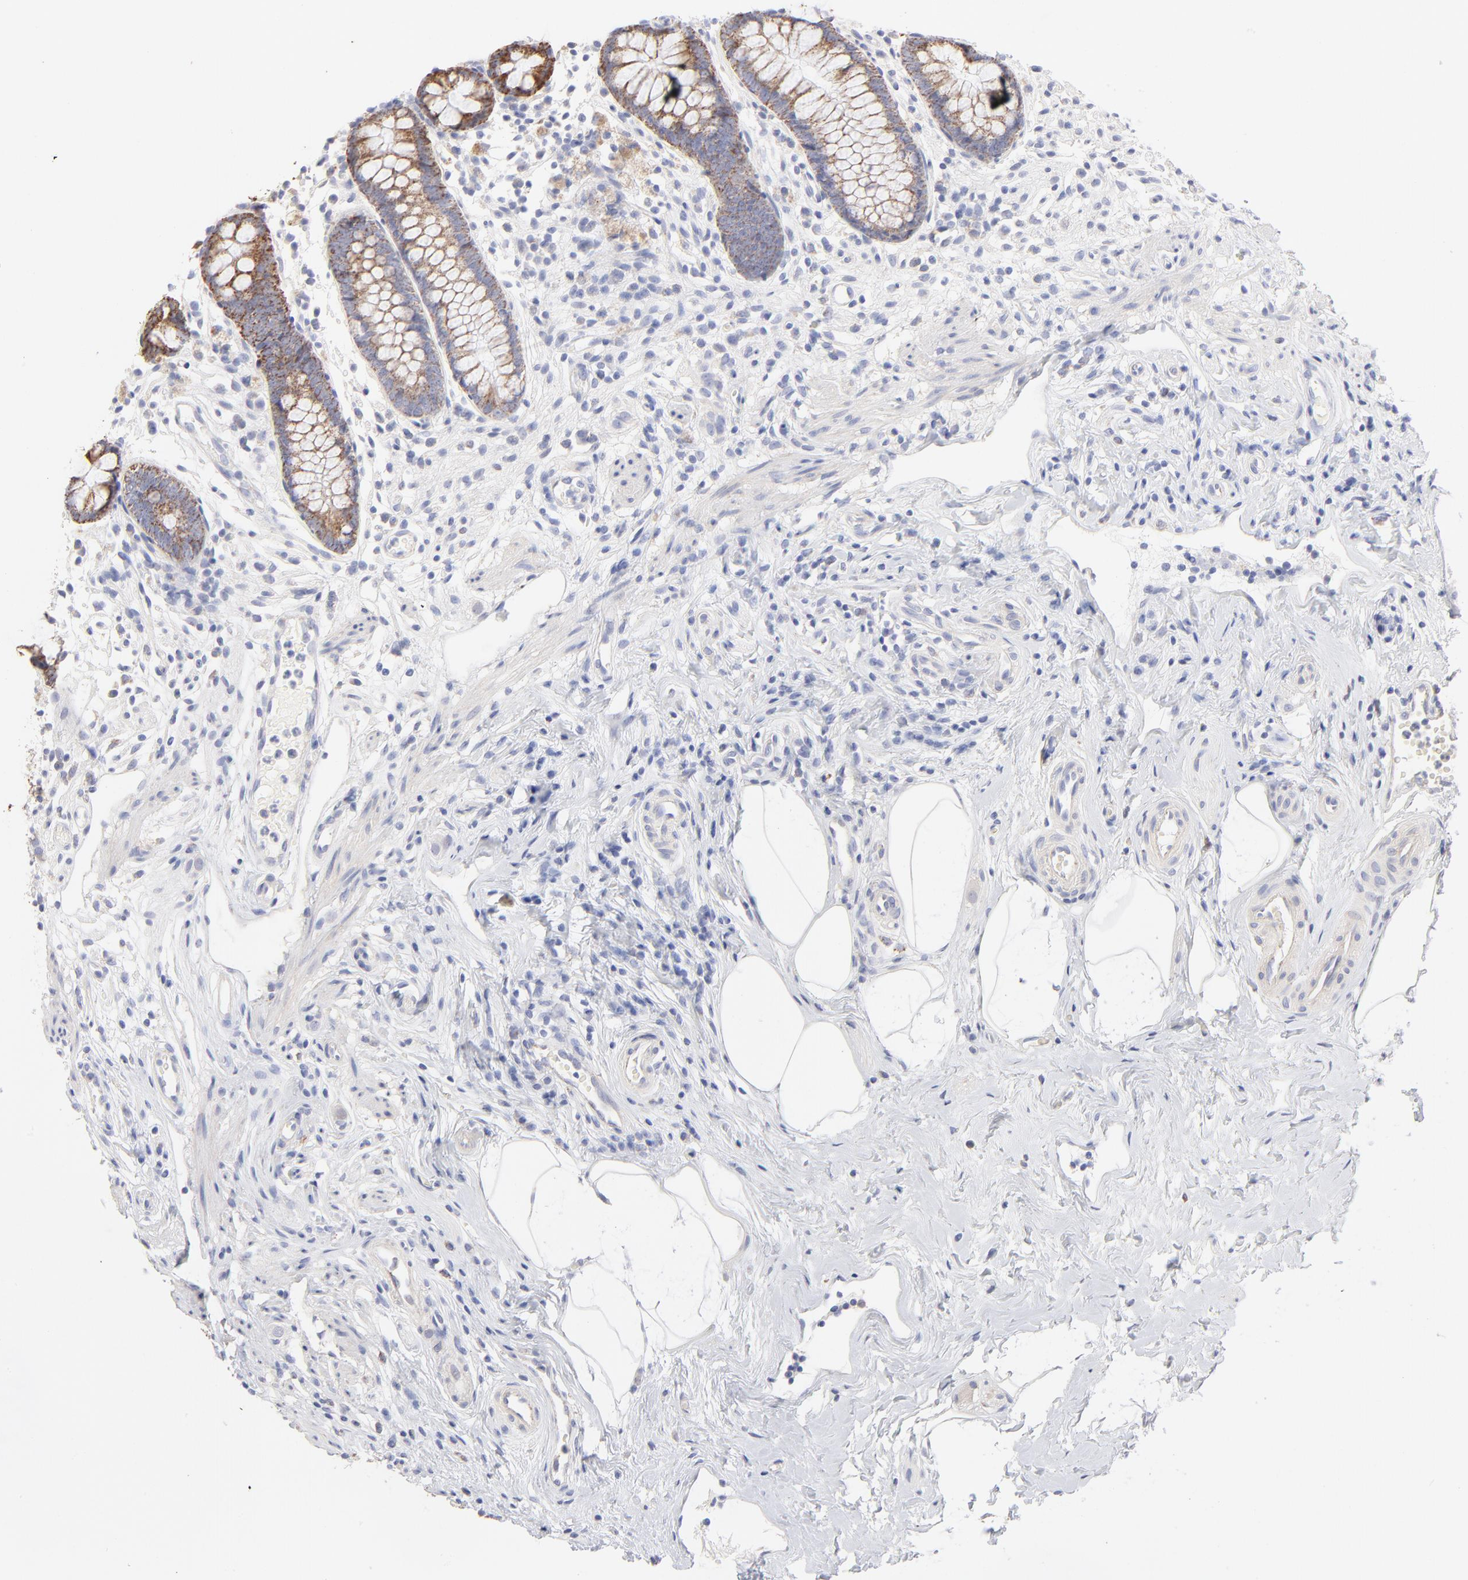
{"staining": {"intensity": "moderate", "quantity": ">75%", "location": "cytoplasmic/membranous"}, "tissue": "appendix", "cell_type": "Glandular cells", "image_type": "normal", "snomed": [{"axis": "morphology", "description": "Normal tissue, NOS"}, {"axis": "topography", "description": "Appendix"}], "caption": "The immunohistochemical stain highlights moderate cytoplasmic/membranous expression in glandular cells of unremarkable appendix. (IHC, brightfield microscopy, high magnification).", "gene": "TST", "patient": {"sex": "male", "age": 38}}